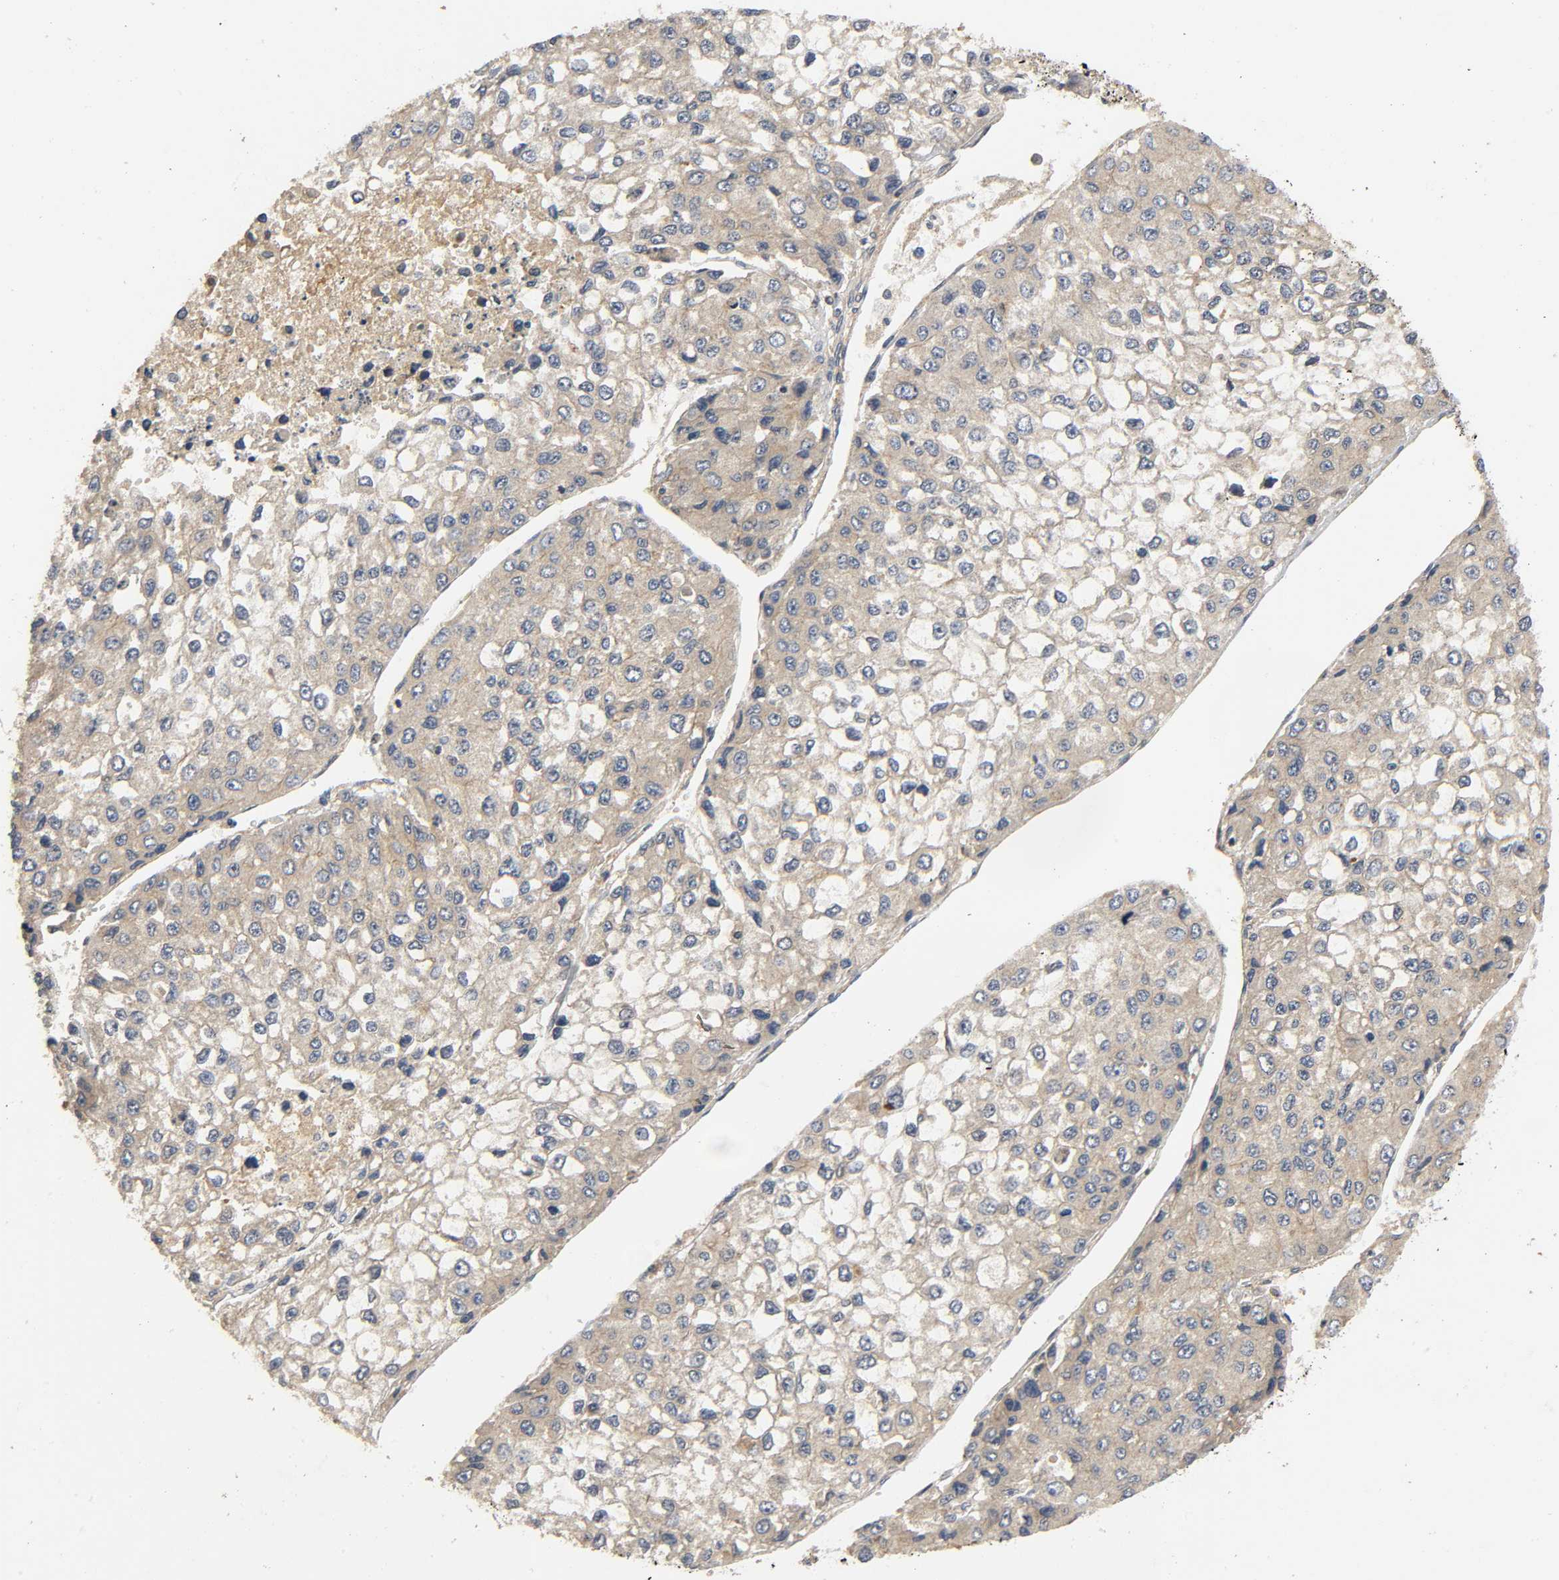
{"staining": {"intensity": "weak", "quantity": ">75%", "location": "cytoplasmic/membranous"}, "tissue": "liver cancer", "cell_type": "Tumor cells", "image_type": "cancer", "snomed": [{"axis": "morphology", "description": "Carcinoma, Hepatocellular, NOS"}, {"axis": "topography", "description": "Liver"}], "caption": "Human liver cancer stained with a brown dye demonstrates weak cytoplasmic/membranous positive staining in approximately >75% of tumor cells.", "gene": "IKBKB", "patient": {"sex": "female", "age": 66}}